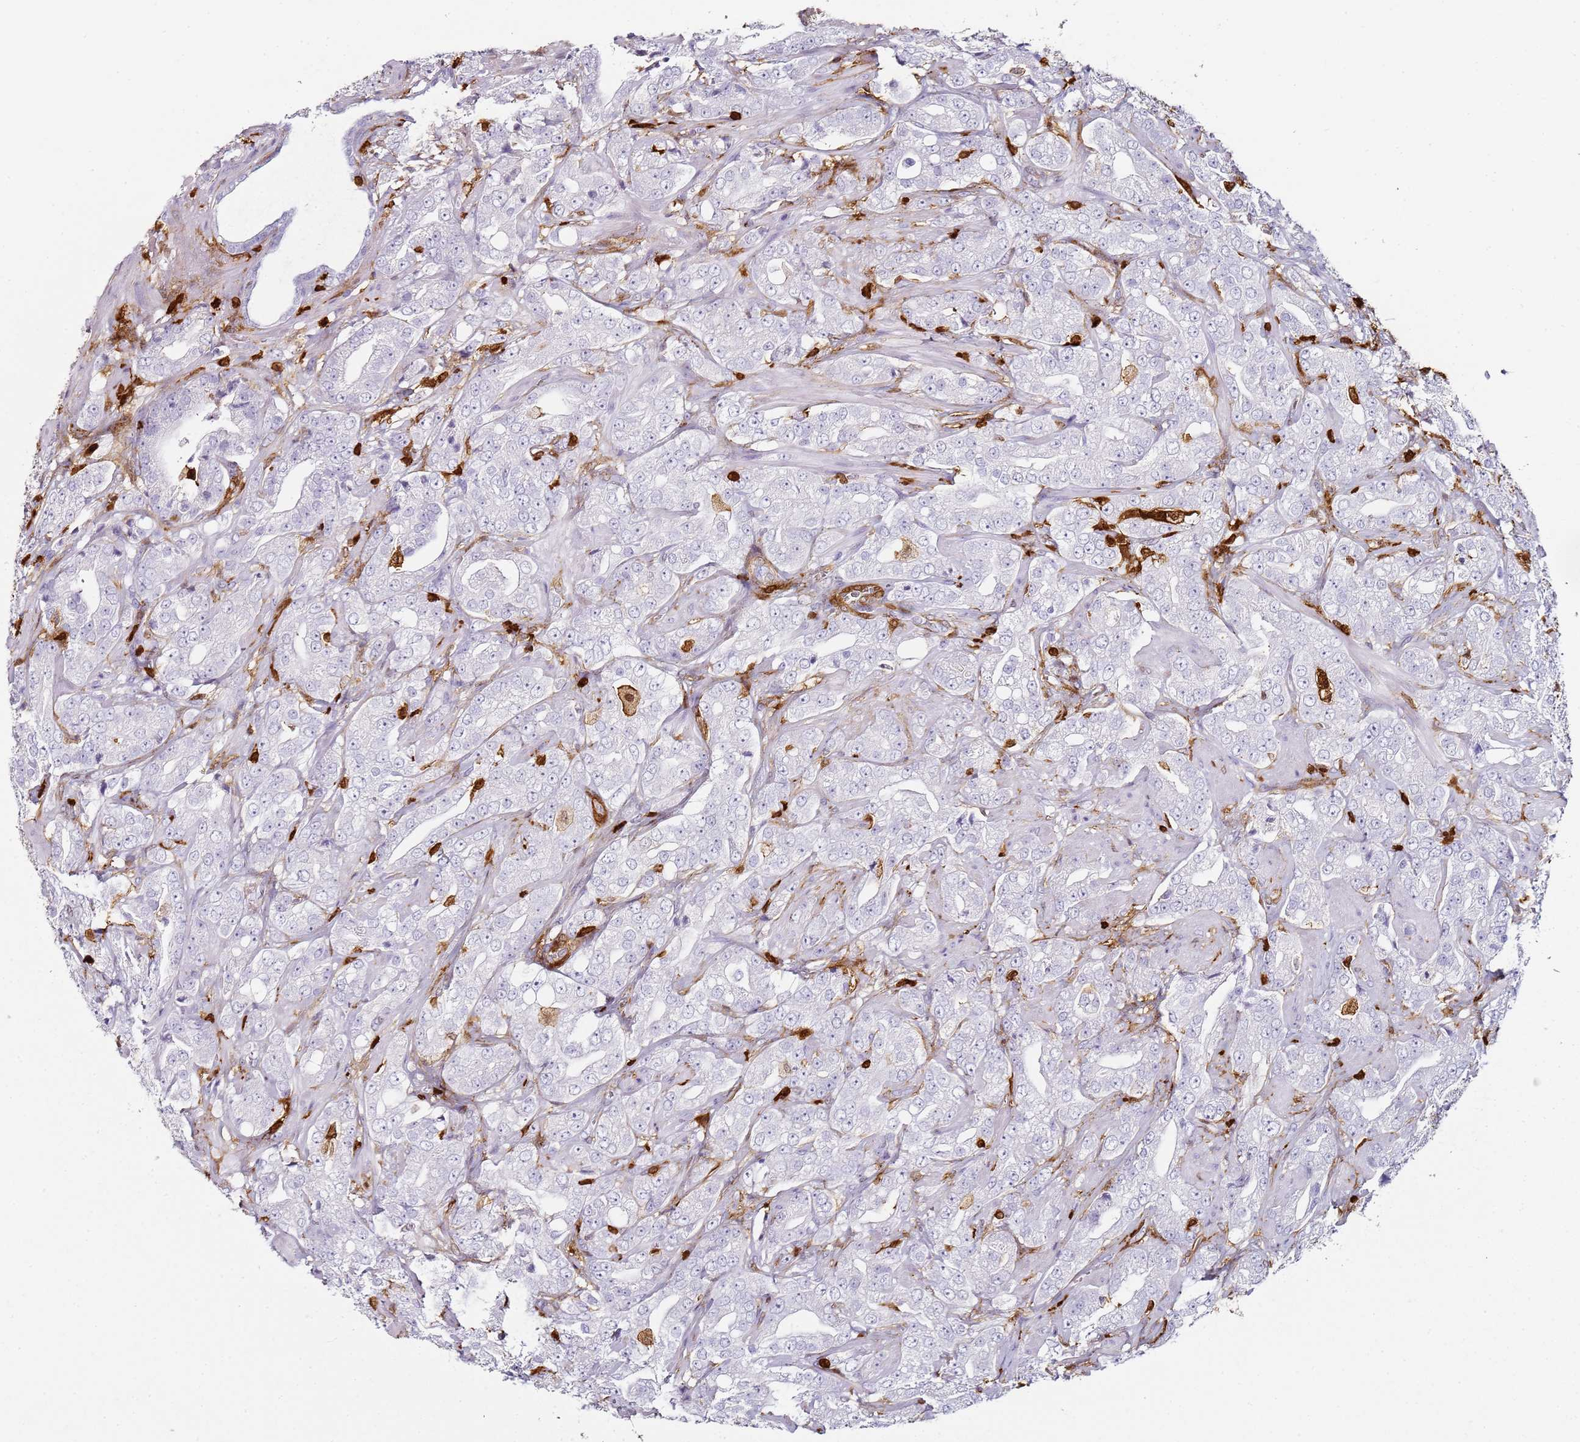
{"staining": {"intensity": "negative", "quantity": "none", "location": "none"}, "tissue": "prostate cancer", "cell_type": "Tumor cells", "image_type": "cancer", "snomed": [{"axis": "morphology", "description": "Adenocarcinoma, Low grade"}, {"axis": "topography", "description": "Prostate"}], "caption": "Tumor cells show no significant protein staining in prostate low-grade adenocarcinoma.", "gene": "S100A4", "patient": {"sex": "male", "age": 67}}